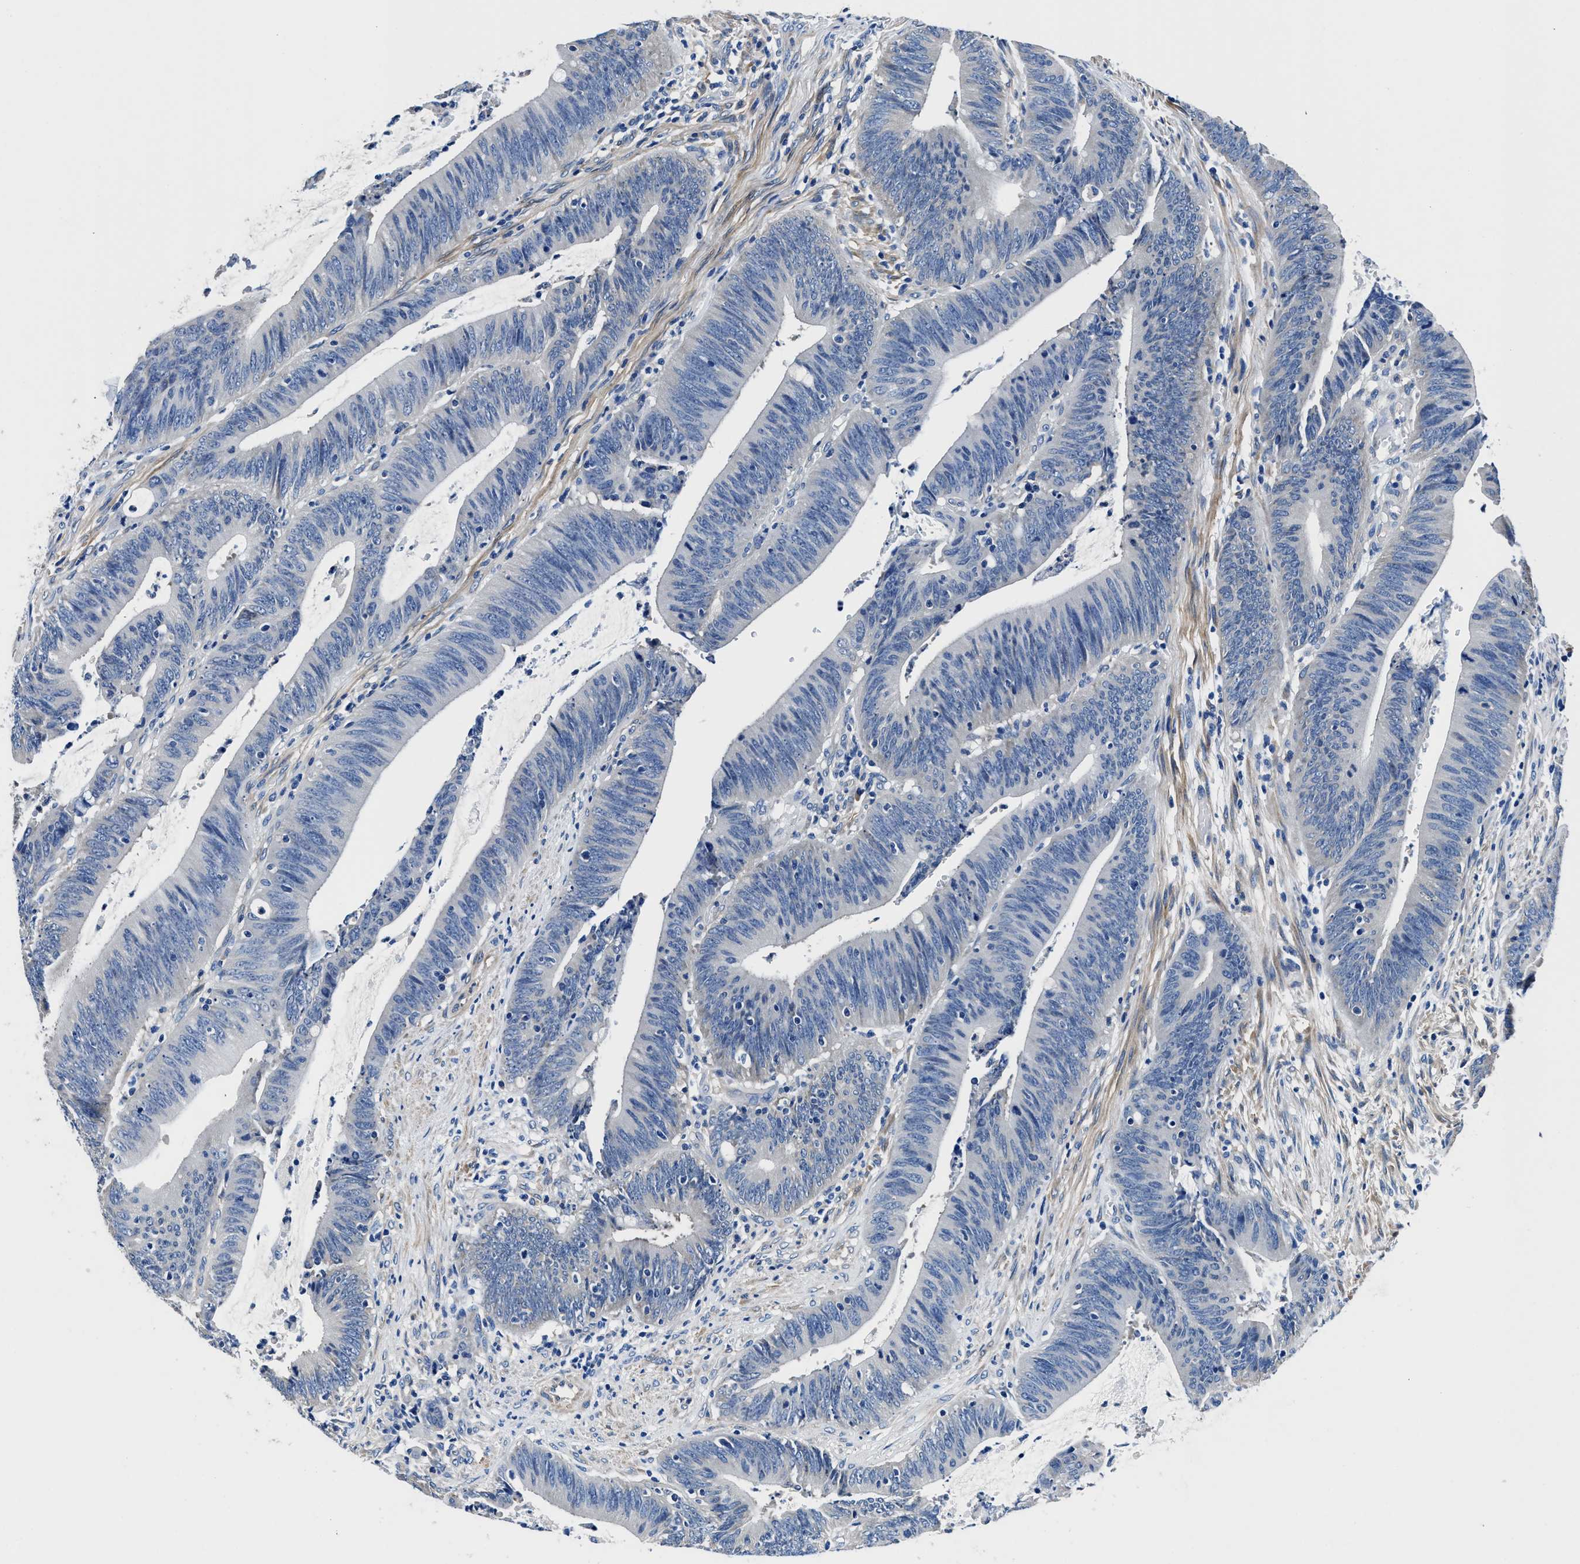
{"staining": {"intensity": "negative", "quantity": "none", "location": "none"}, "tissue": "colorectal cancer", "cell_type": "Tumor cells", "image_type": "cancer", "snomed": [{"axis": "morphology", "description": "Normal tissue, NOS"}, {"axis": "morphology", "description": "Adenocarcinoma, NOS"}, {"axis": "topography", "description": "Rectum"}], "caption": "High magnification brightfield microscopy of adenocarcinoma (colorectal) stained with DAB (3,3'-diaminobenzidine) (brown) and counterstained with hematoxylin (blue): tumor cells show no significant expression.", "gene": "NEU1", "patient": {"sex": "female", "age": 66}}